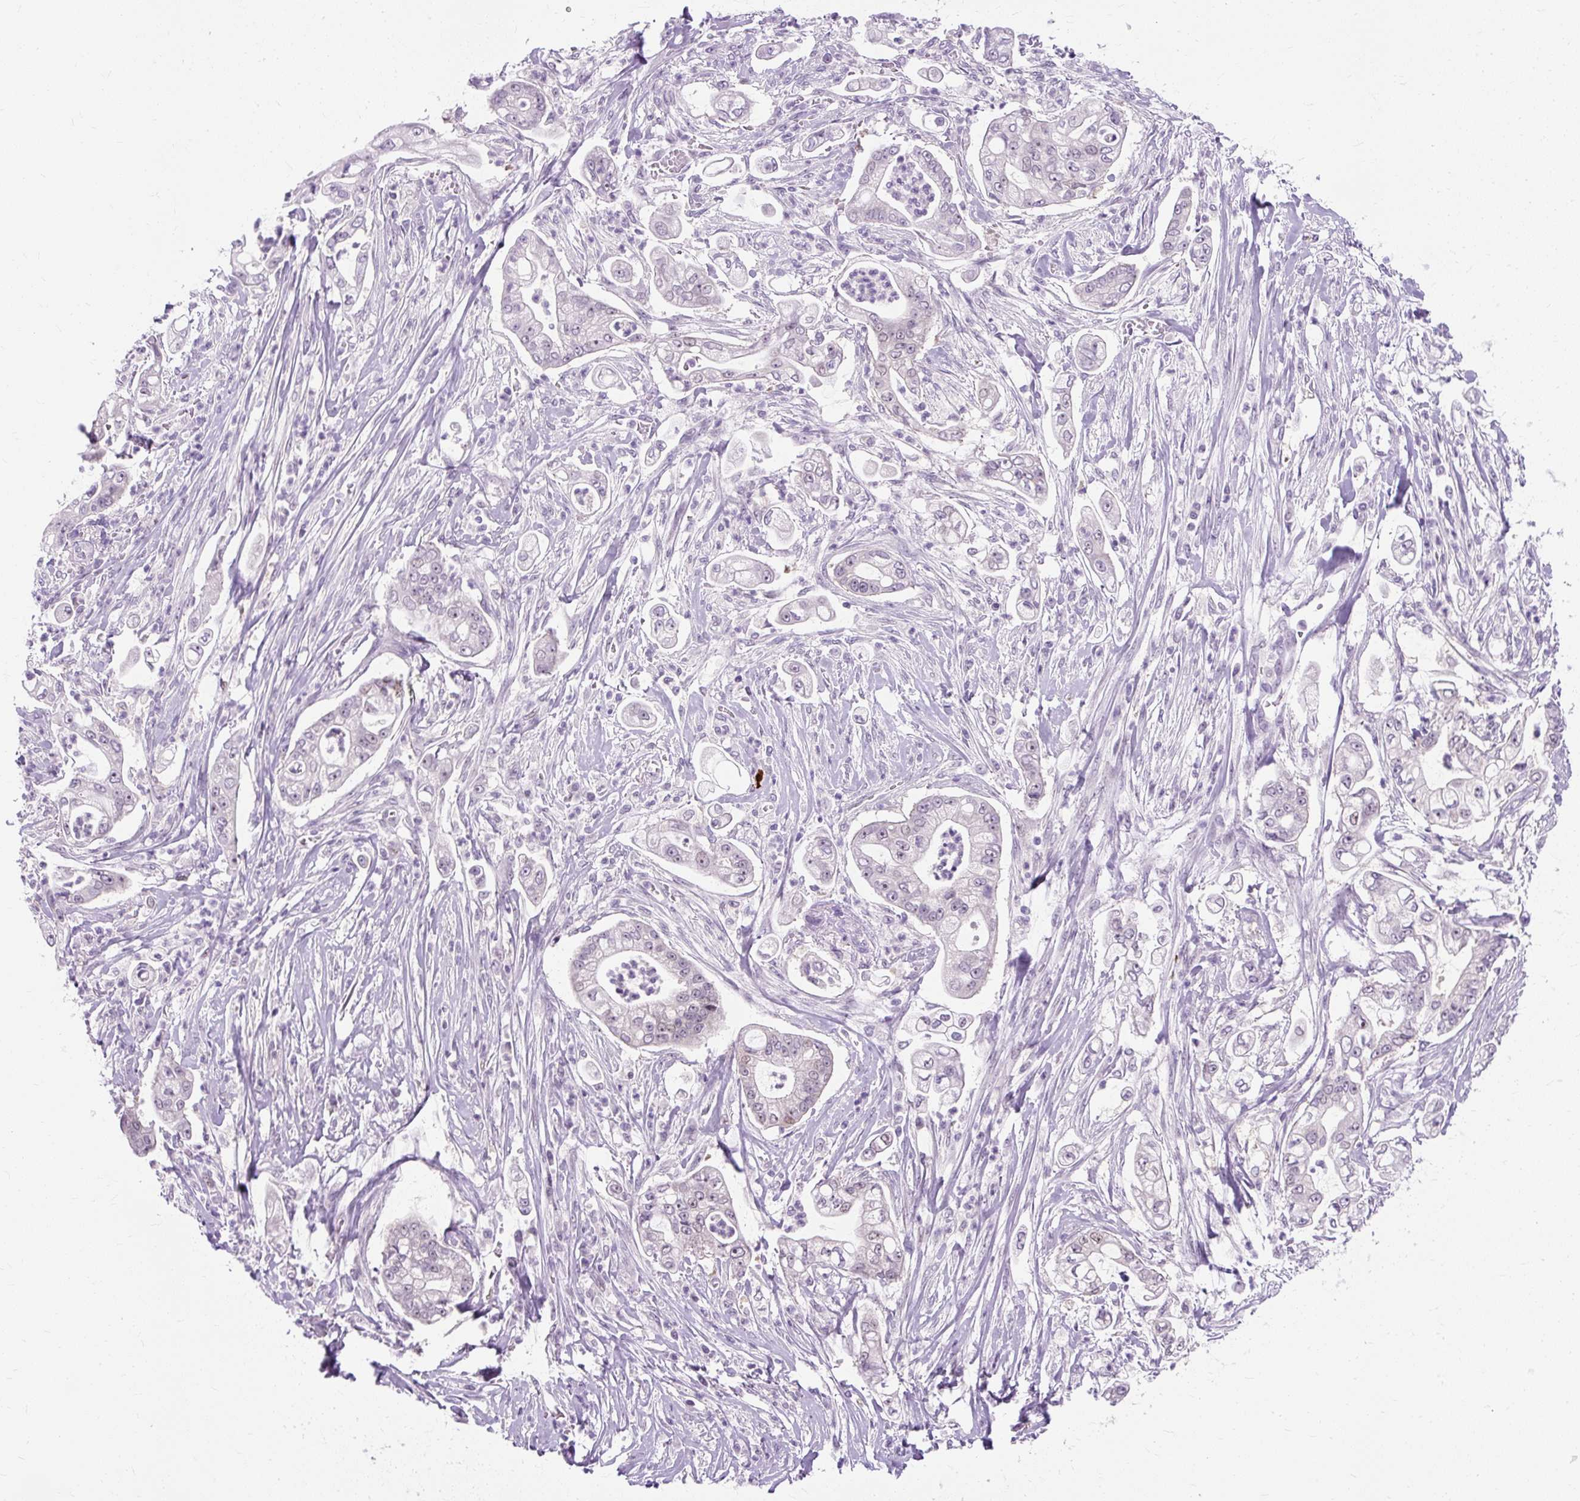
{"staining": {"intensity": "negative", "quantity": "none", "location": "none"}, "tissue": "pancreatic cancer", "cell_type": "Tumor cells", "image_type": "cancer", "snomed": [{"axis": "morphology", "description": "Adenocarcinoma, NOS"}, {"axis": "topography", "description": "Pancreas"}], "caption": "A photomicrograph of human adenocarcinoma (pancreatic) is negative for staining in tumor cells. Brightfield microscopy of immunohistochemistry (IHC) stained with DAB (brown) and hematoxylin (blue), captured at high magnification.", "gene": "RYBP", "patient": {"sex": "female", "age": 69}}